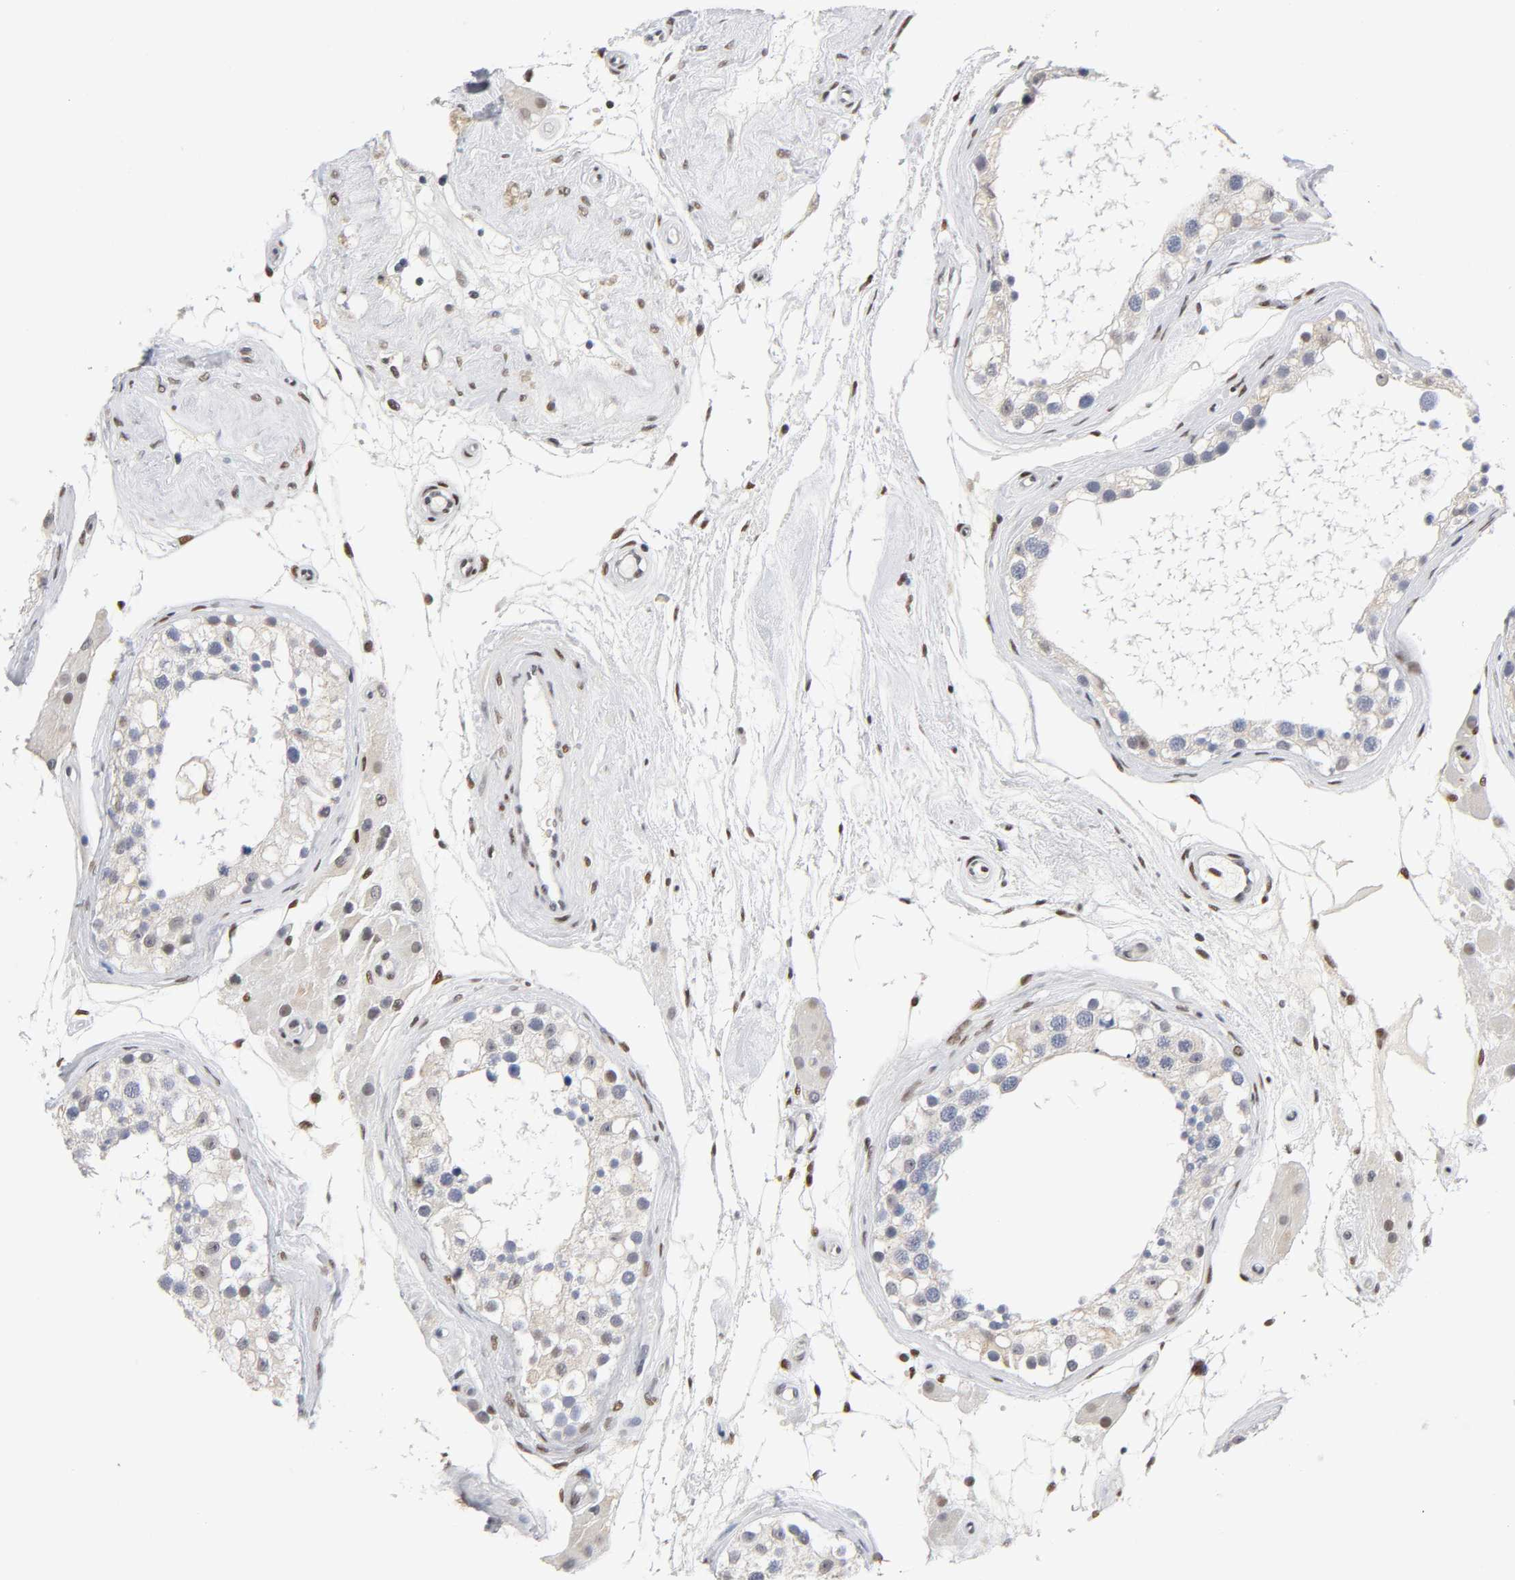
{"staining": {"intensity": "moderate", "quantity": "<25%", "location": "nuclear"}, "tissue": "testis", "cell_type": "Cells in seminiferous ducts", "image_type": "normal", "snomed": [{"axis": "morphology", "description": "Normal tissue, NOS"}, {"axis": "topography", "description": "Testis"}], "caption": "Immunohistochemistry of unremarkable testis reveals low levels of moderate nuclear expression in approximately <25% of cells in seminiferous ducts.", "gene": "NR3C1", "patient": {"sex": "male", "age": 68}}